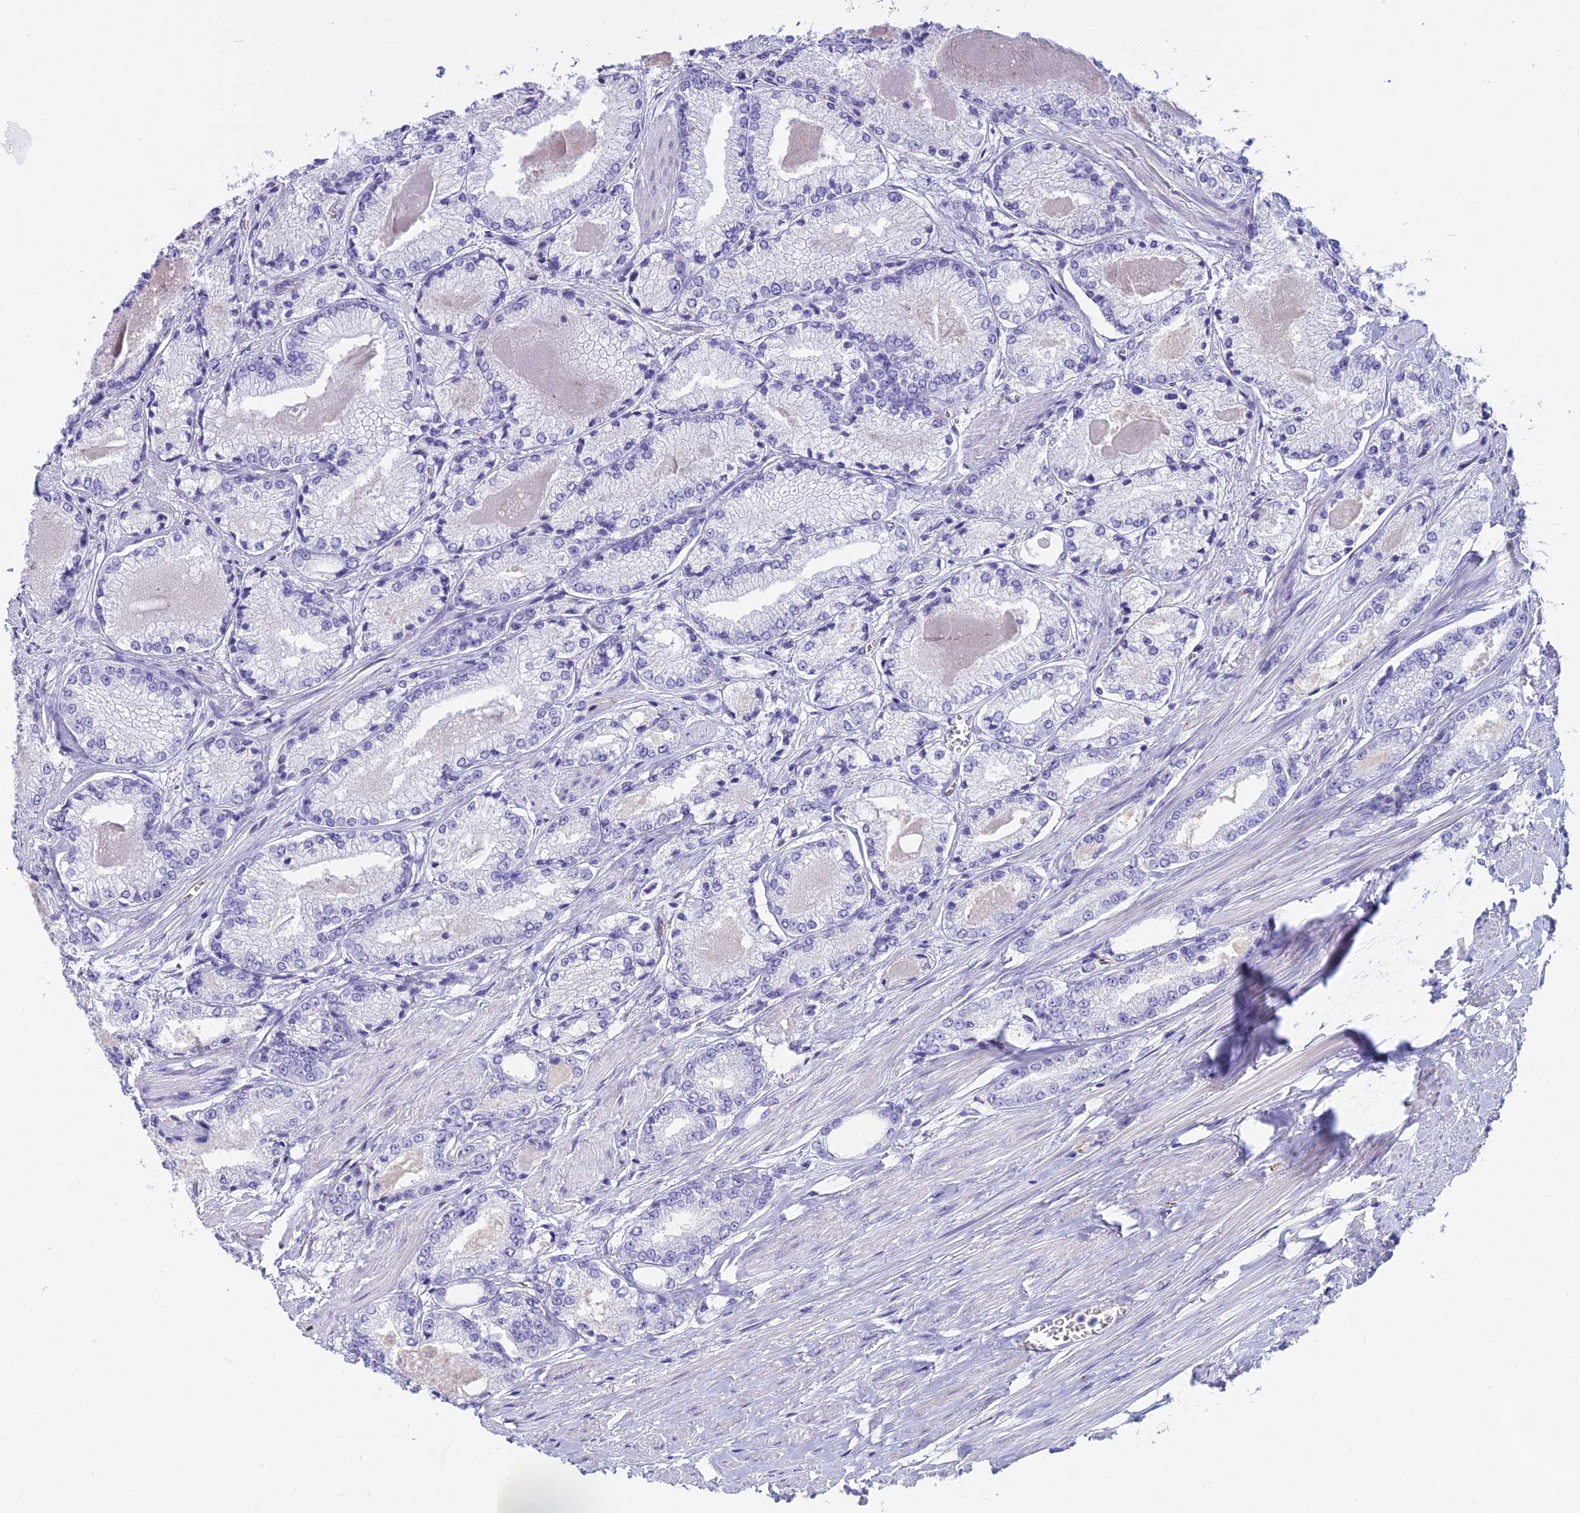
{"staining": {"intensity": "negative", "quantity": "none", "location": "none"}, "tissue": "prostate cancer", "cell_type": "Tumor cells", "image_type": "cancer", "snomed": [{"axis": "morphology", "description": "Adenocarcinoma, Low grade"}, {"axis": "topography", "description": "Prostate"}], "caption": "DAB (3,3'-diaminobenzidine) immunohistochemical staining of prostate cancer reveals no significant positivity in tumor cells. (DAB immunohistochemistry (IHC) visualized using brightfield microscopy, high magnification).", "gene": "EVI2A", "patient": {"sex": "male", "age": 68}}